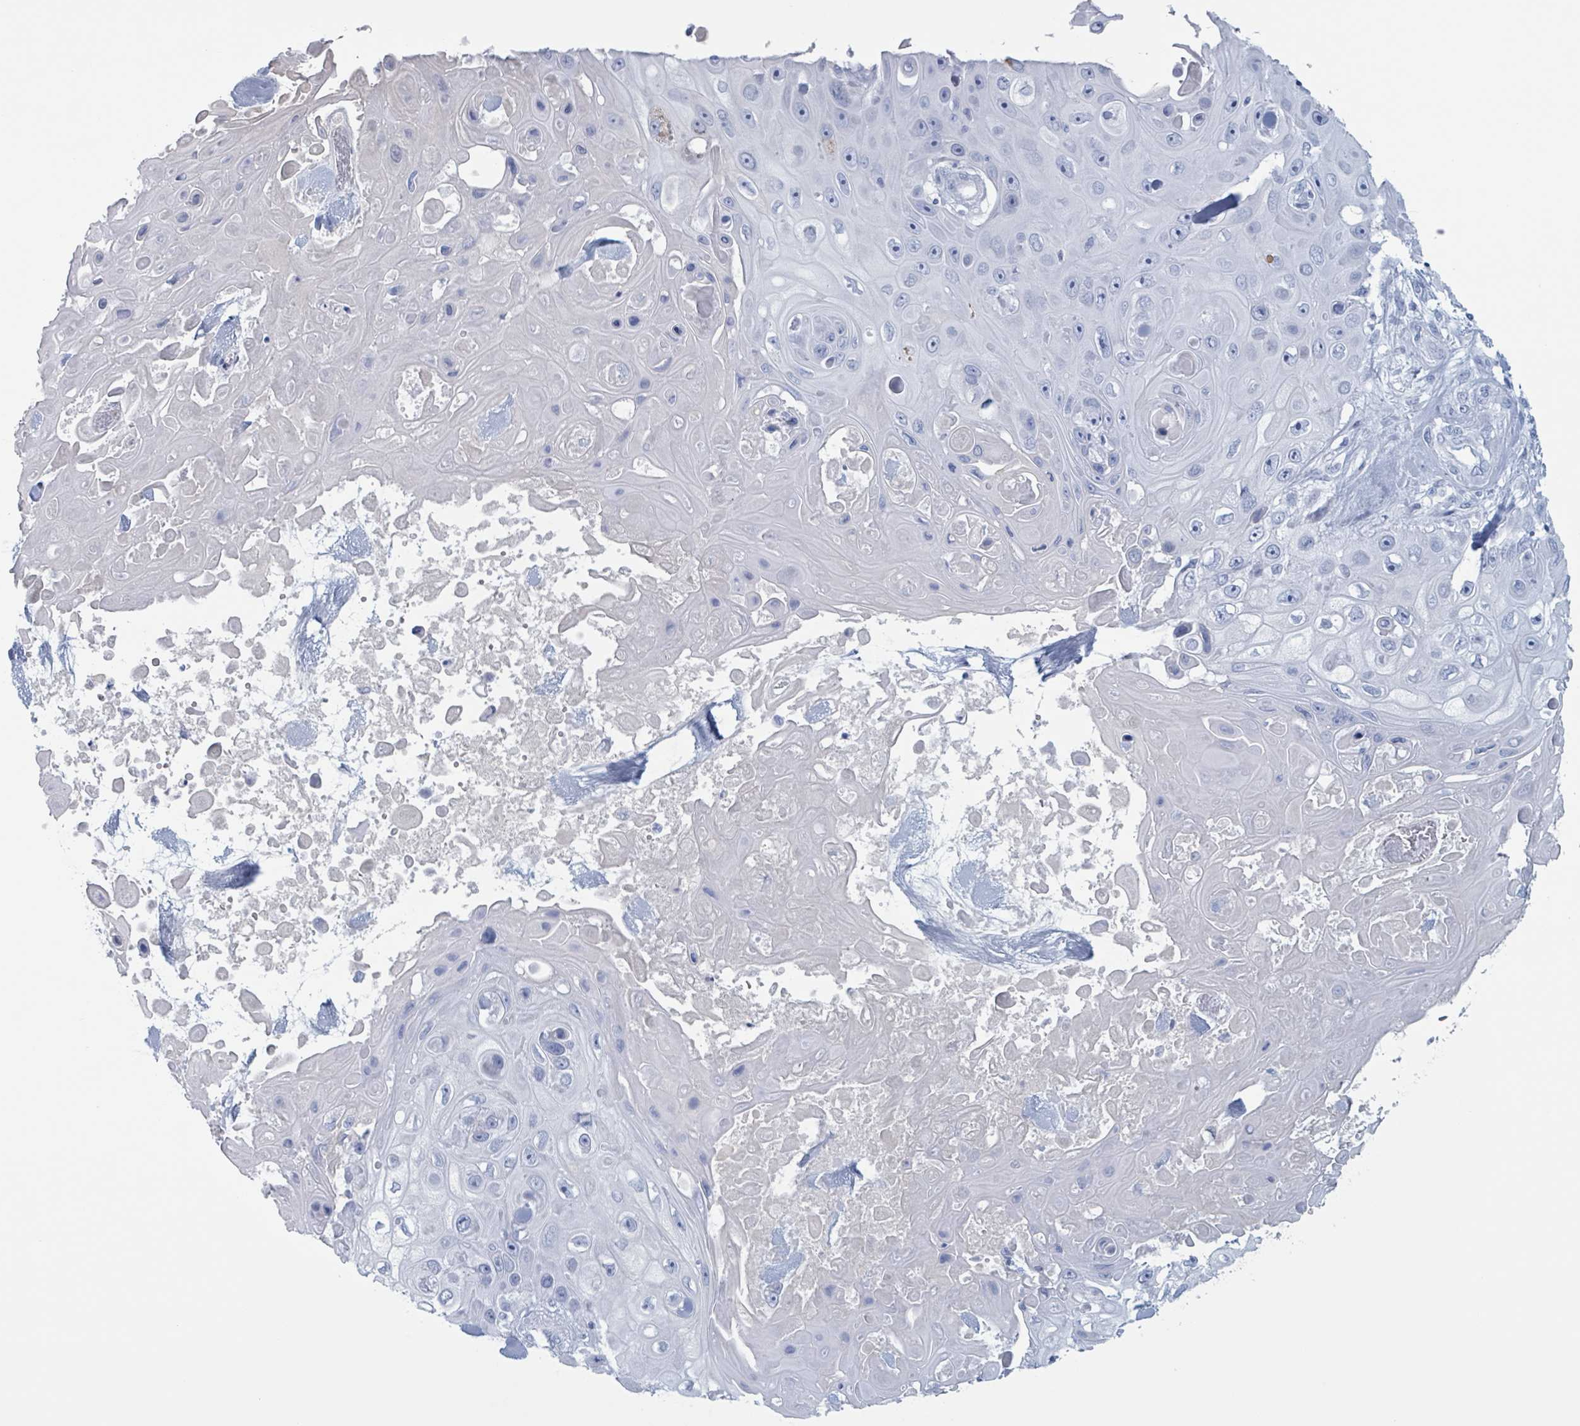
{"staining": {"intensity": "negative", "quantity": "none", "location": "none"}, "tissue": "skin cancer", "cell_type": "Tumor cells", "image_type": "cancer", "snomed": [{"axis": "morphology", "description": "Squamous cell carcinoma, NOS"}, {"axis": "topography", "description": "Skin"}], "caption": "IHC histopathology image of human skin squamous cell carcinoma stained for a protein (brown), which displays no staining in tumor cells. Nuclei are stained in blue.", "gene": "KLK4", "patient": {"sex": "male", "age": 82}}